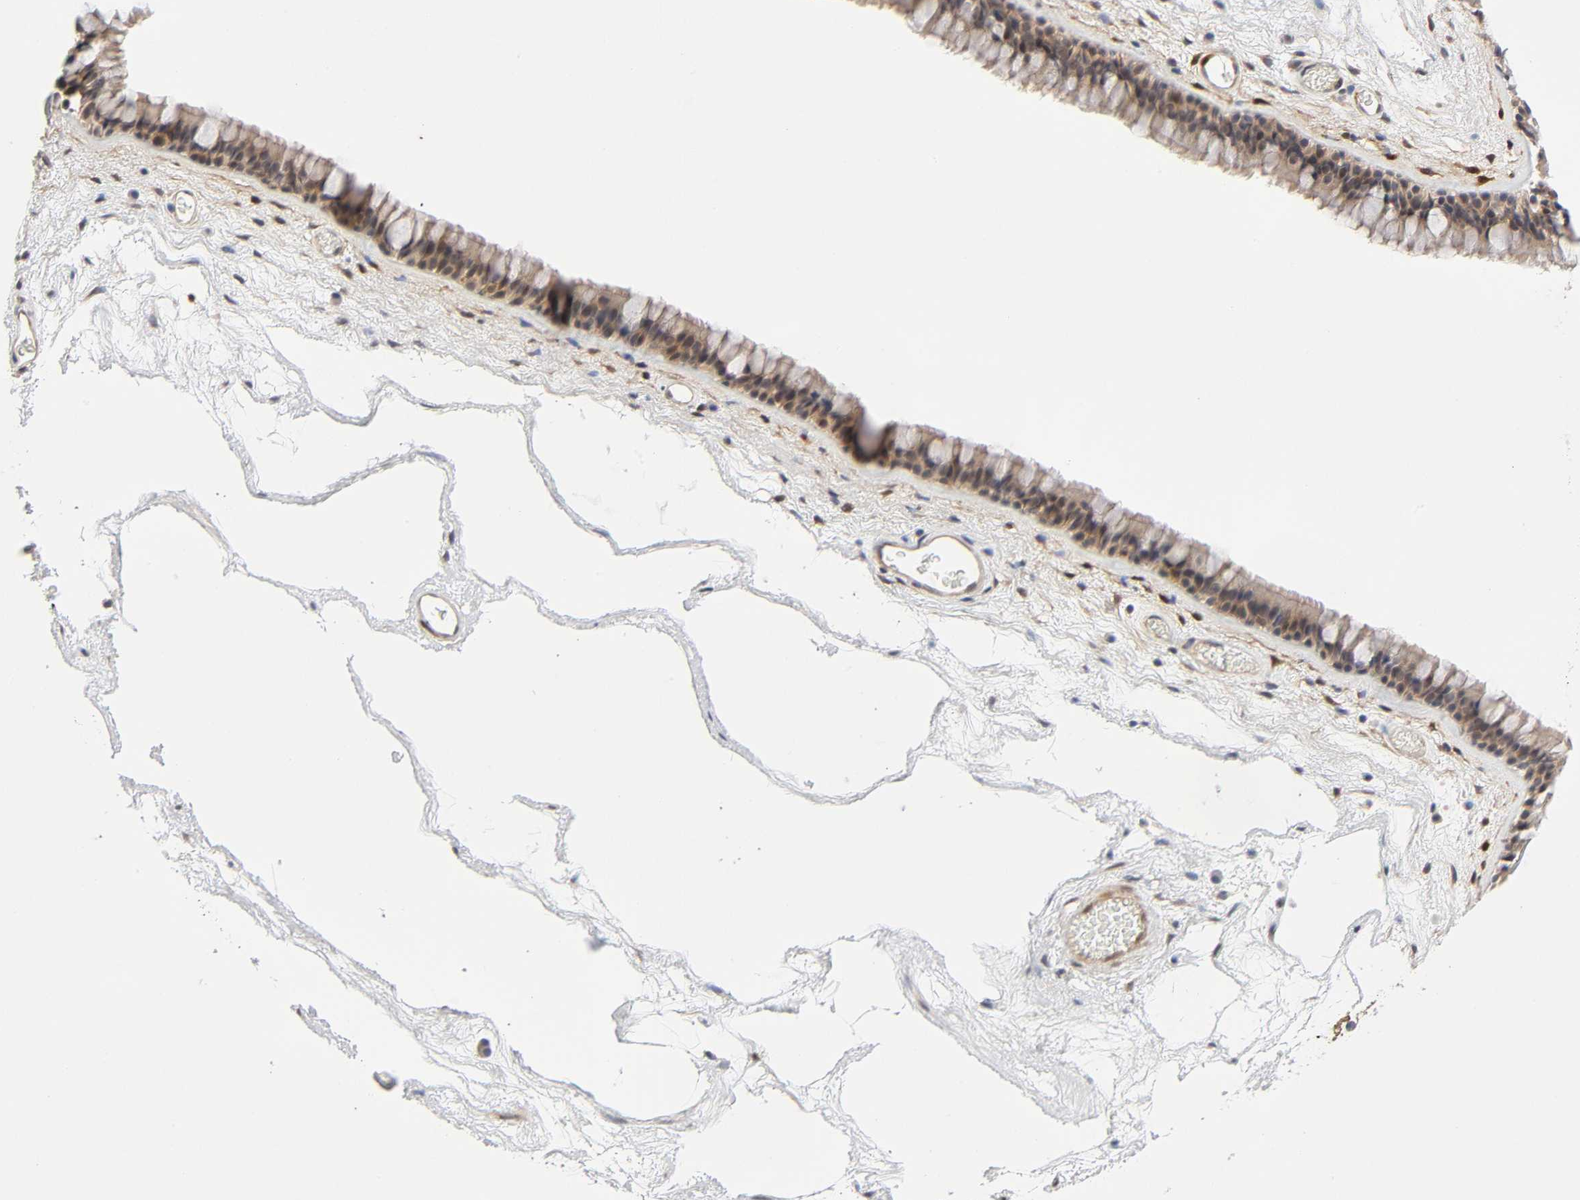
{"staining": {"intensity": "weak", "quantity": ">75%", "location": "cytoplasmic/membranous"}, "tissue": "nasopharynx", "cell_type": "Respiratory epithelial cells", "image_type": "normal", "snomed": [{"axis": "morphology", "description": "Normal tissue, NOS"}, {"axis": "morphology", "description": "Inflammation, NOS"}, {"axis": "topography", "description": "Nasopharynx"}], "caption": "Immunohistochemistry (IHC) (DAB) staining of unremarkable nasopharynx displays weak cytoplasmic/membranous protein positivity in about >75% of respiratory epithelial cells. The staining was performed using DAB to visualize the protein expression in brown, while the nuclei were stained in blue with hematoxylin (Magnification: 20x).", "gene": "PTEN", "patient": {"sex": "male", "age": 48}}